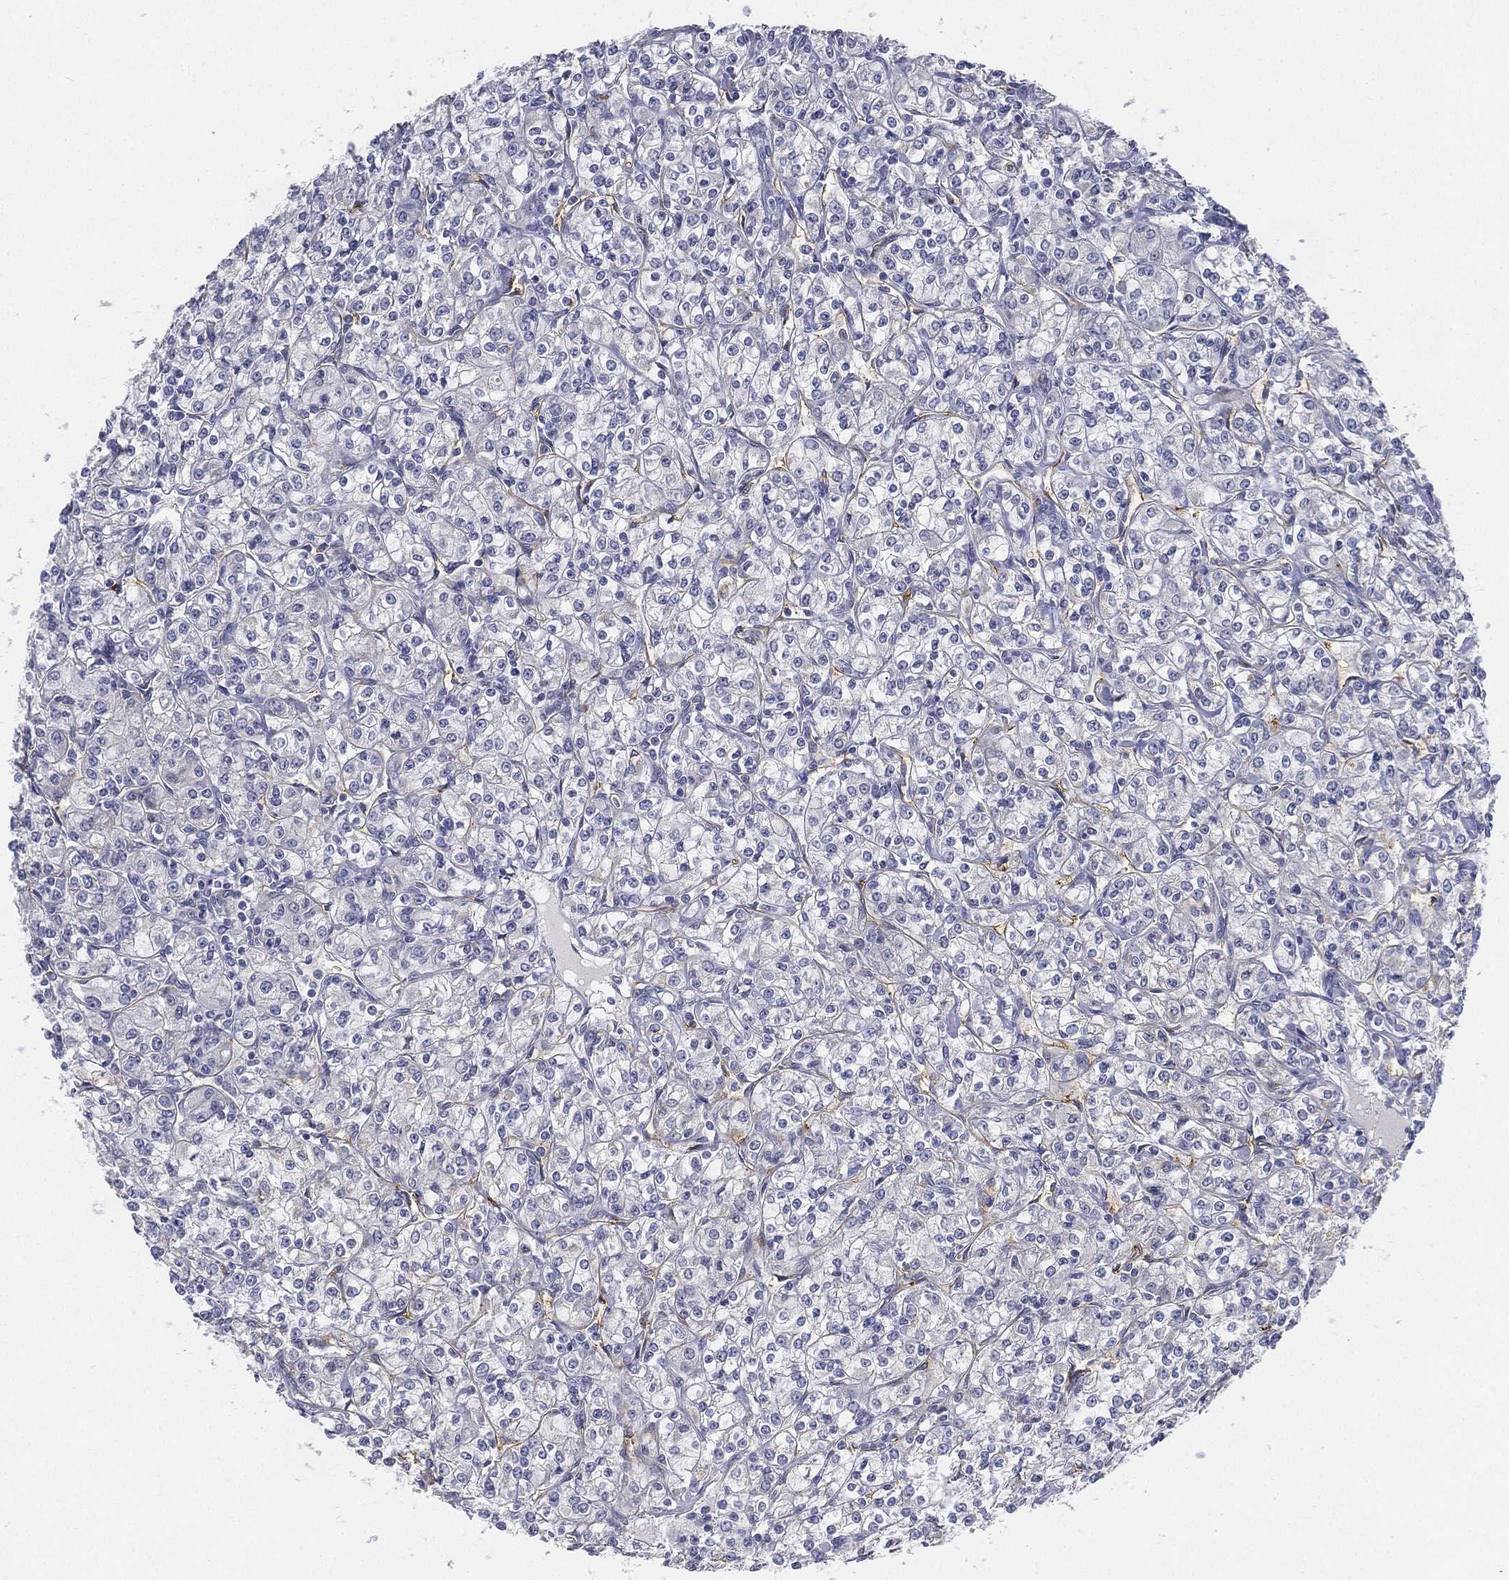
{"staining": {"intensity": "weak", "quantity": "<25%", "location": "cytoplasmic/membranous"}, "tissue": "renal cancer", "cell_type": "Tumor cells", "image_type": "cancer", "snomed": [{"axis": "morphology", "description": "Adenocarcinoma, NOS"}, {"axis": "topography", "description": "Kidney"}], "caption": "Tumor cells show no significant protein staining in adenocarcinoma (renal).", "gene": "C5orf46", "patient": {"sex": "male", "age": 77}}